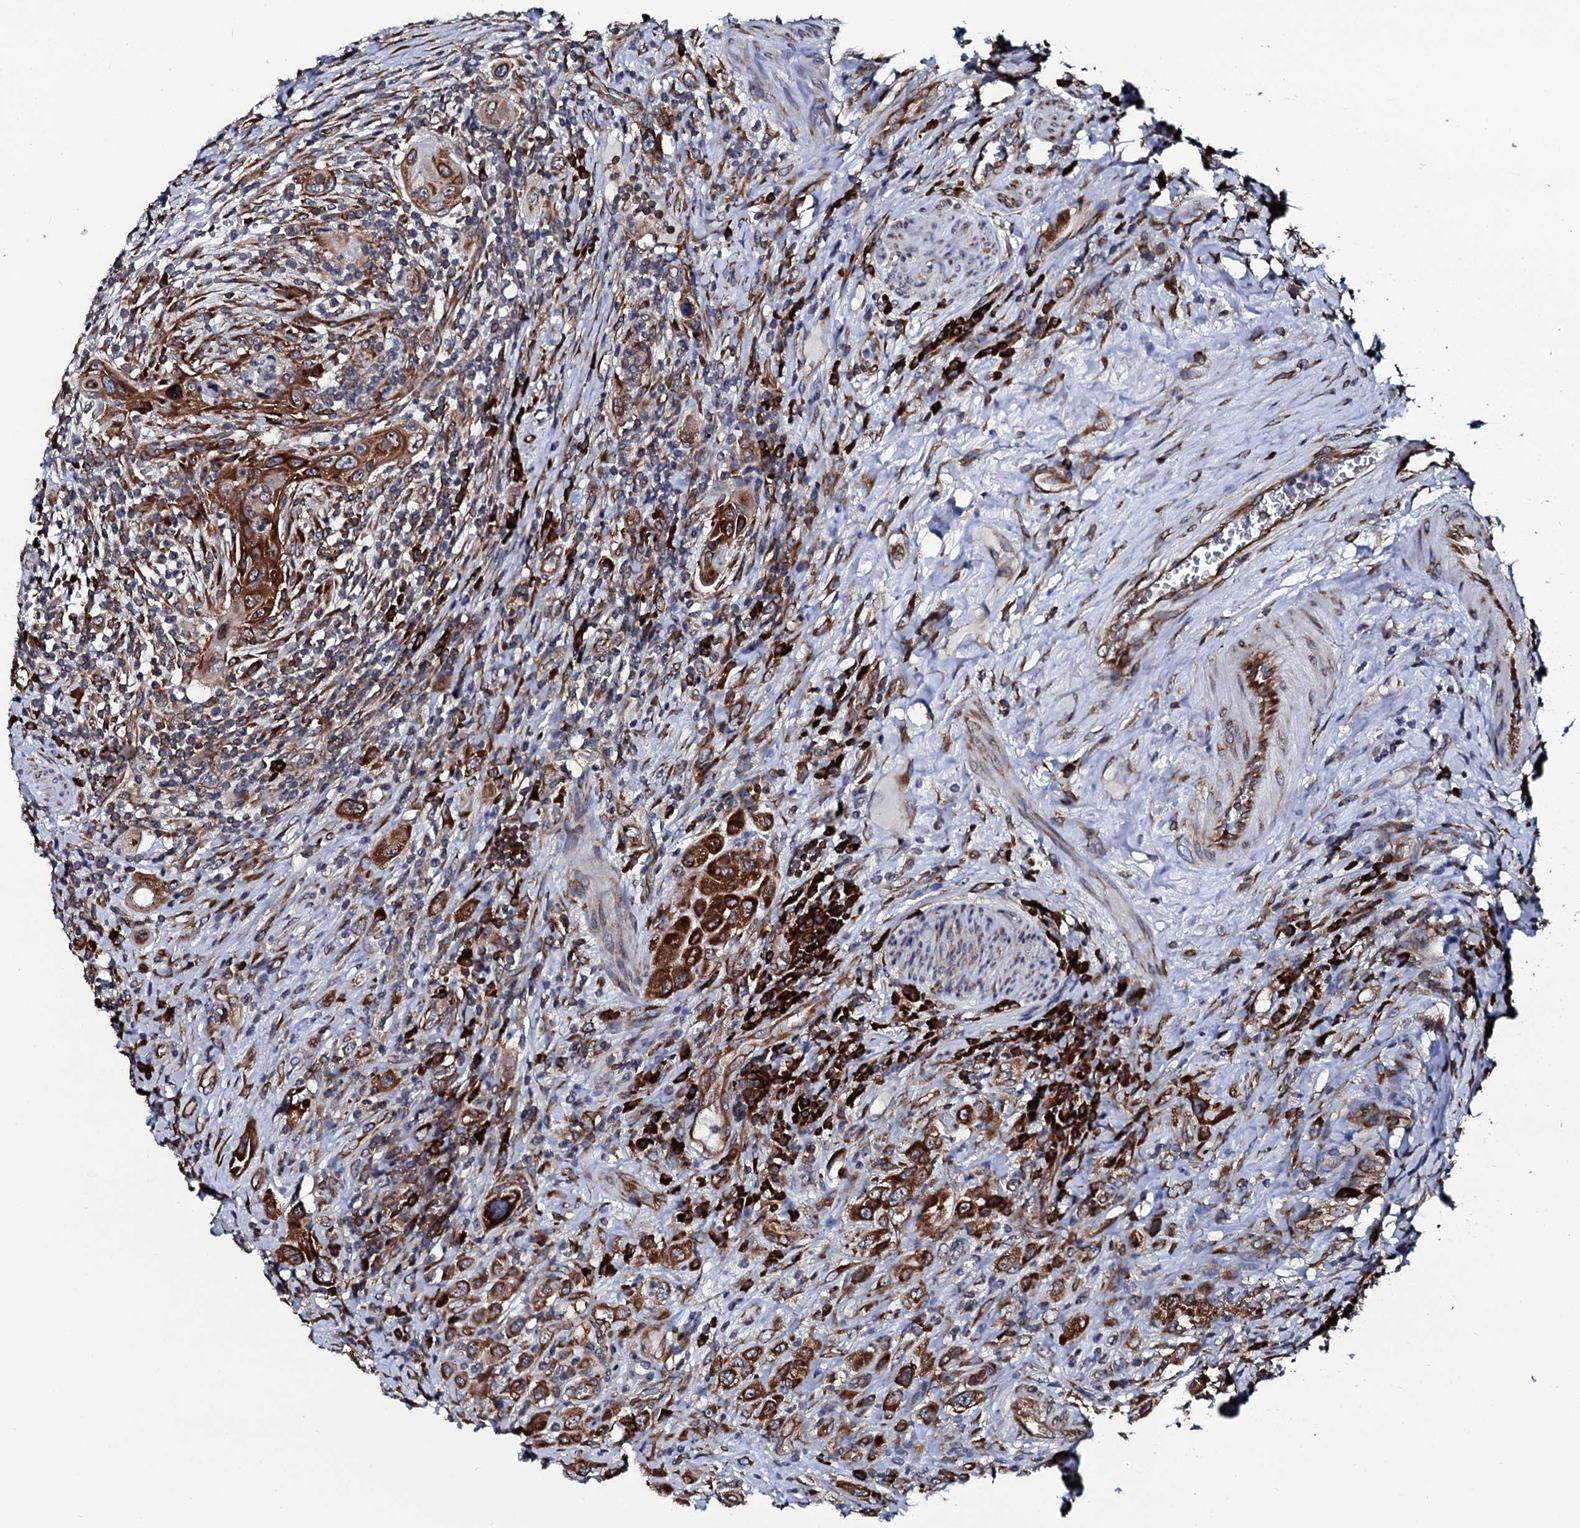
{"staining": {"intensity": "strong", "quantity": ">75%", "location": "cytoplasmic/membranous"}, "tissue": "urothelial cancer", "cell_type": "Tumor cells", "image_type": "cancer", "snomed": [{"axis": "morphology", "description": "Urothelial carcinoma, High grade"}, {"axis": "topography", "description": "Urinary bladder"}], "caption": "Tumor cells display strong cytoplasmic/membranous staining in approximately >75% of cells in high-grade urothelial carcinoma. (brown staining indicates protein expression, while blue staining denotes nuclei).", "gene": "SPTY2D1", "patient": {"sex": "male", "age": 50}}